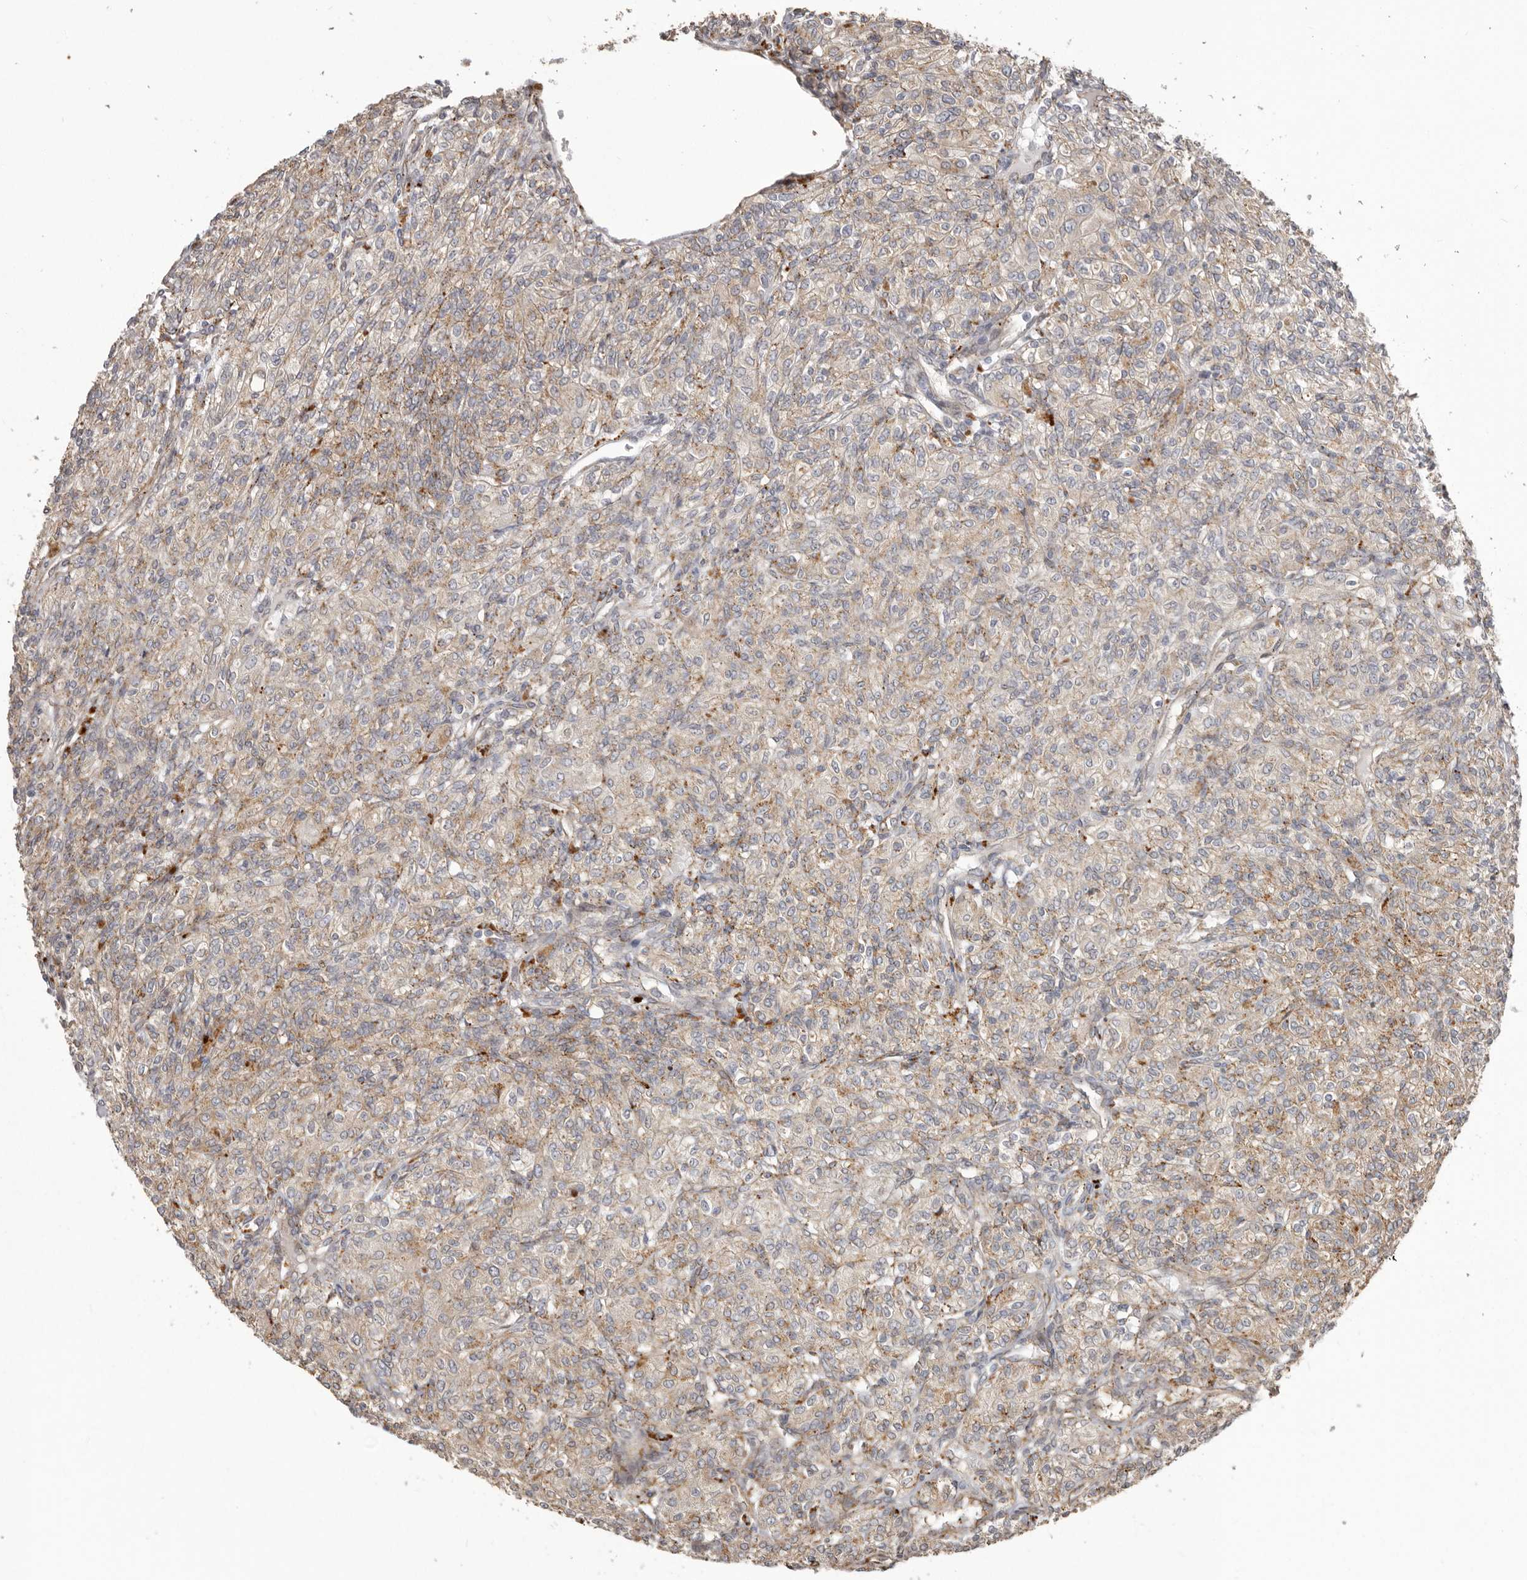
{"staining": {"intensity": "weak", "quantity": "25%-75%", "location": "cytoplasmic/membranous"}, "tissue": "renal cancer", "cell_type": "Tumor cells", "image_type": "cancer", "snomed": [{"axis": "morphology", "description": "Adenocarcinoma, NOS"}, {"axis": "topography", "description": "Kidney"}], "caption": "The immunohistochemical stain labels weak cytoplasmic/membranous positivity in tumor cells of renal adenocarcinoma tissue. The staining was performed using DAB, with brown indicating positive protein expression. Nuclei are stained blue with hematoxylin.", "gene": "NUP43", "patient": {"sex": "male", "age": 77}}